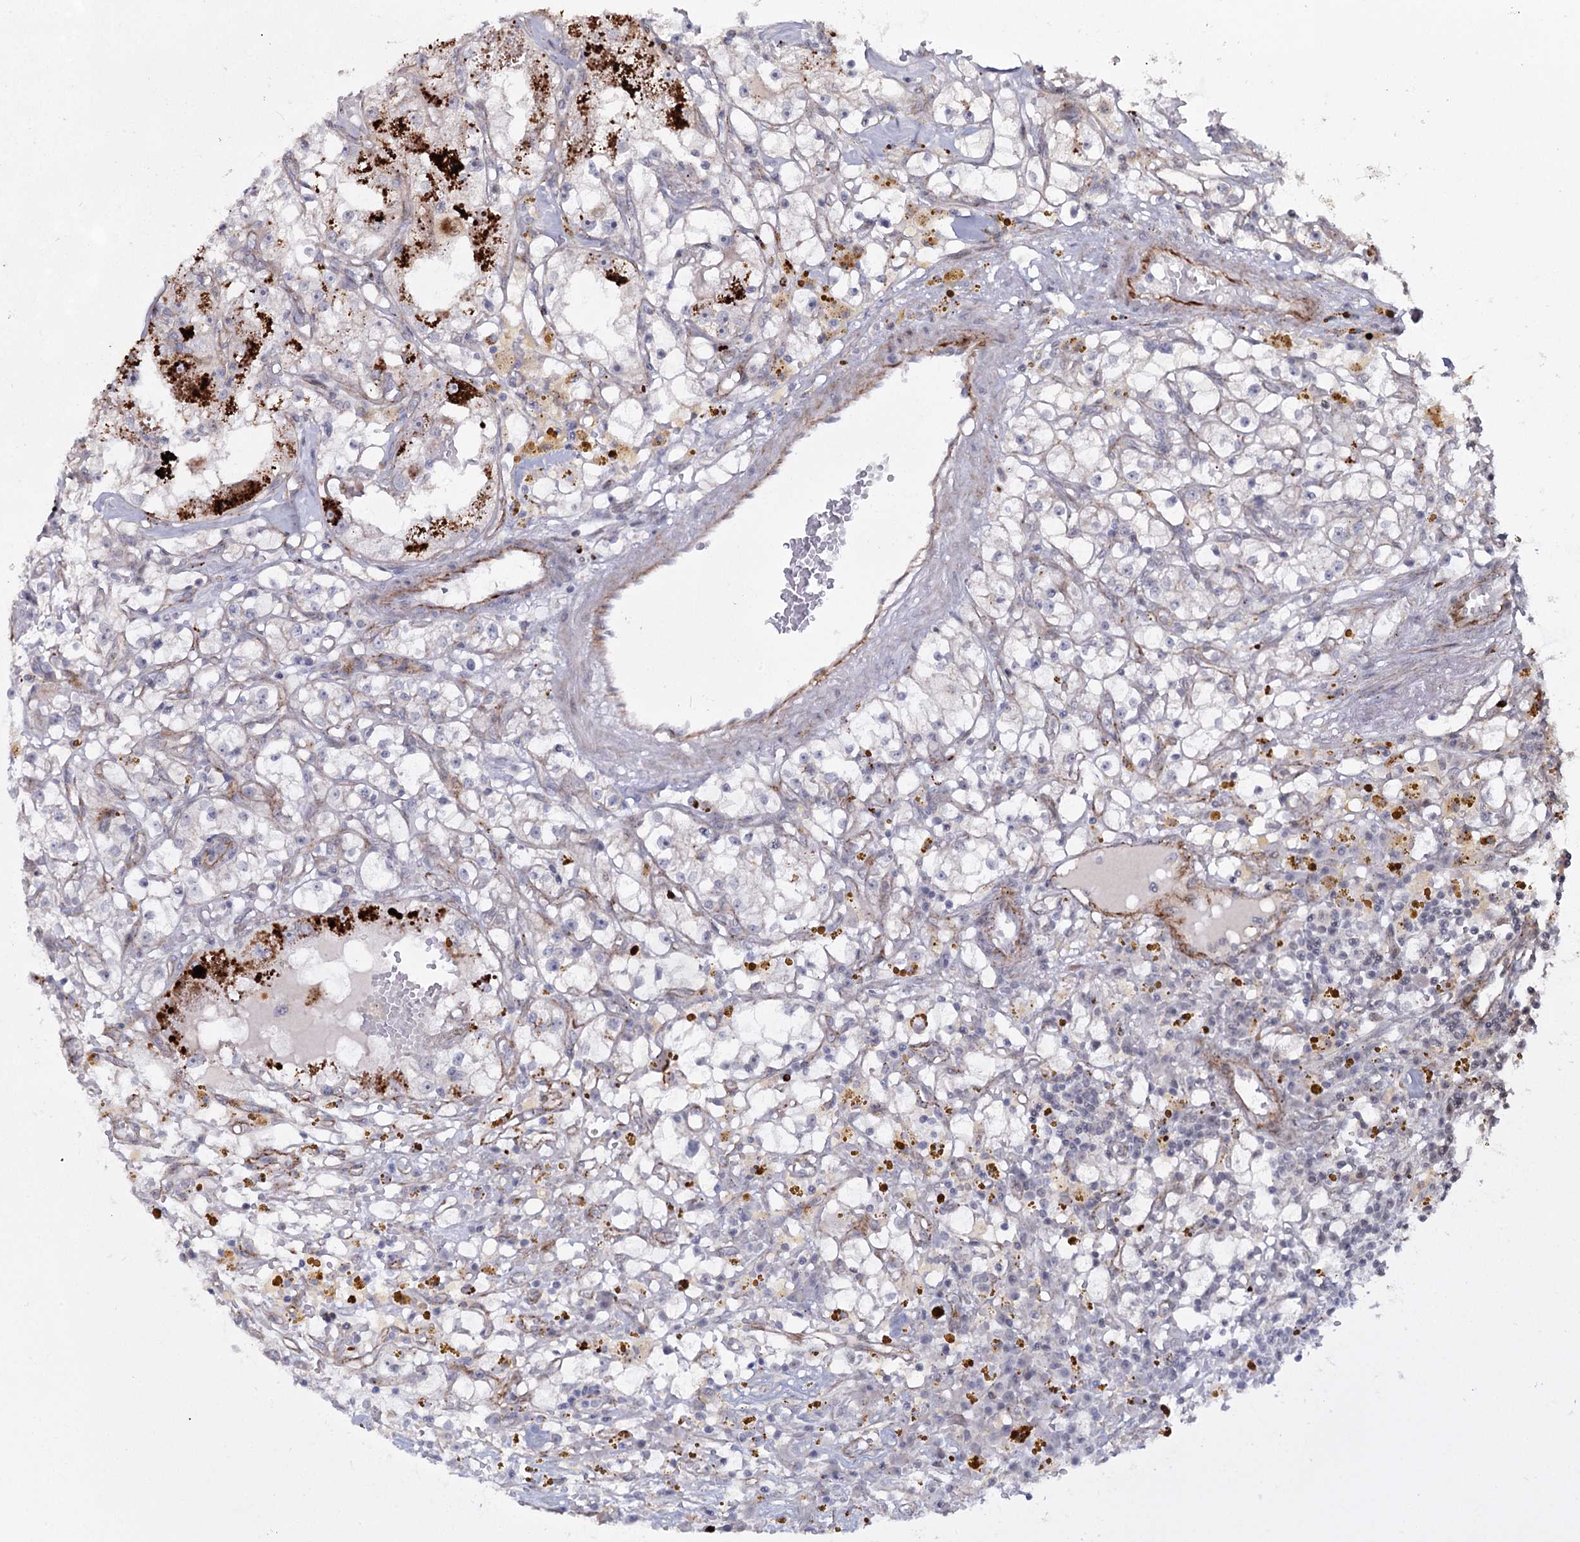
{"staining": {"intensity": "negative", "quantity": "none", "location": "none"}, "tissue": "renal cancer", "cell_type": "Tumor cells", "image_type": "cancer", "snomed": [{"axis": "morphology", "description": "Adenocarcinoma, NOS"}, {"axis": "topography", "description": "Kidney"}], "caption": "An immunohistochemistry photomicrograph of renal adenocarcinoma is shown. There is no staining in tumor cells of renal adenocarcinoma.", "gene": "ATL2", "patient": {"sex": "male", "age": 56}}